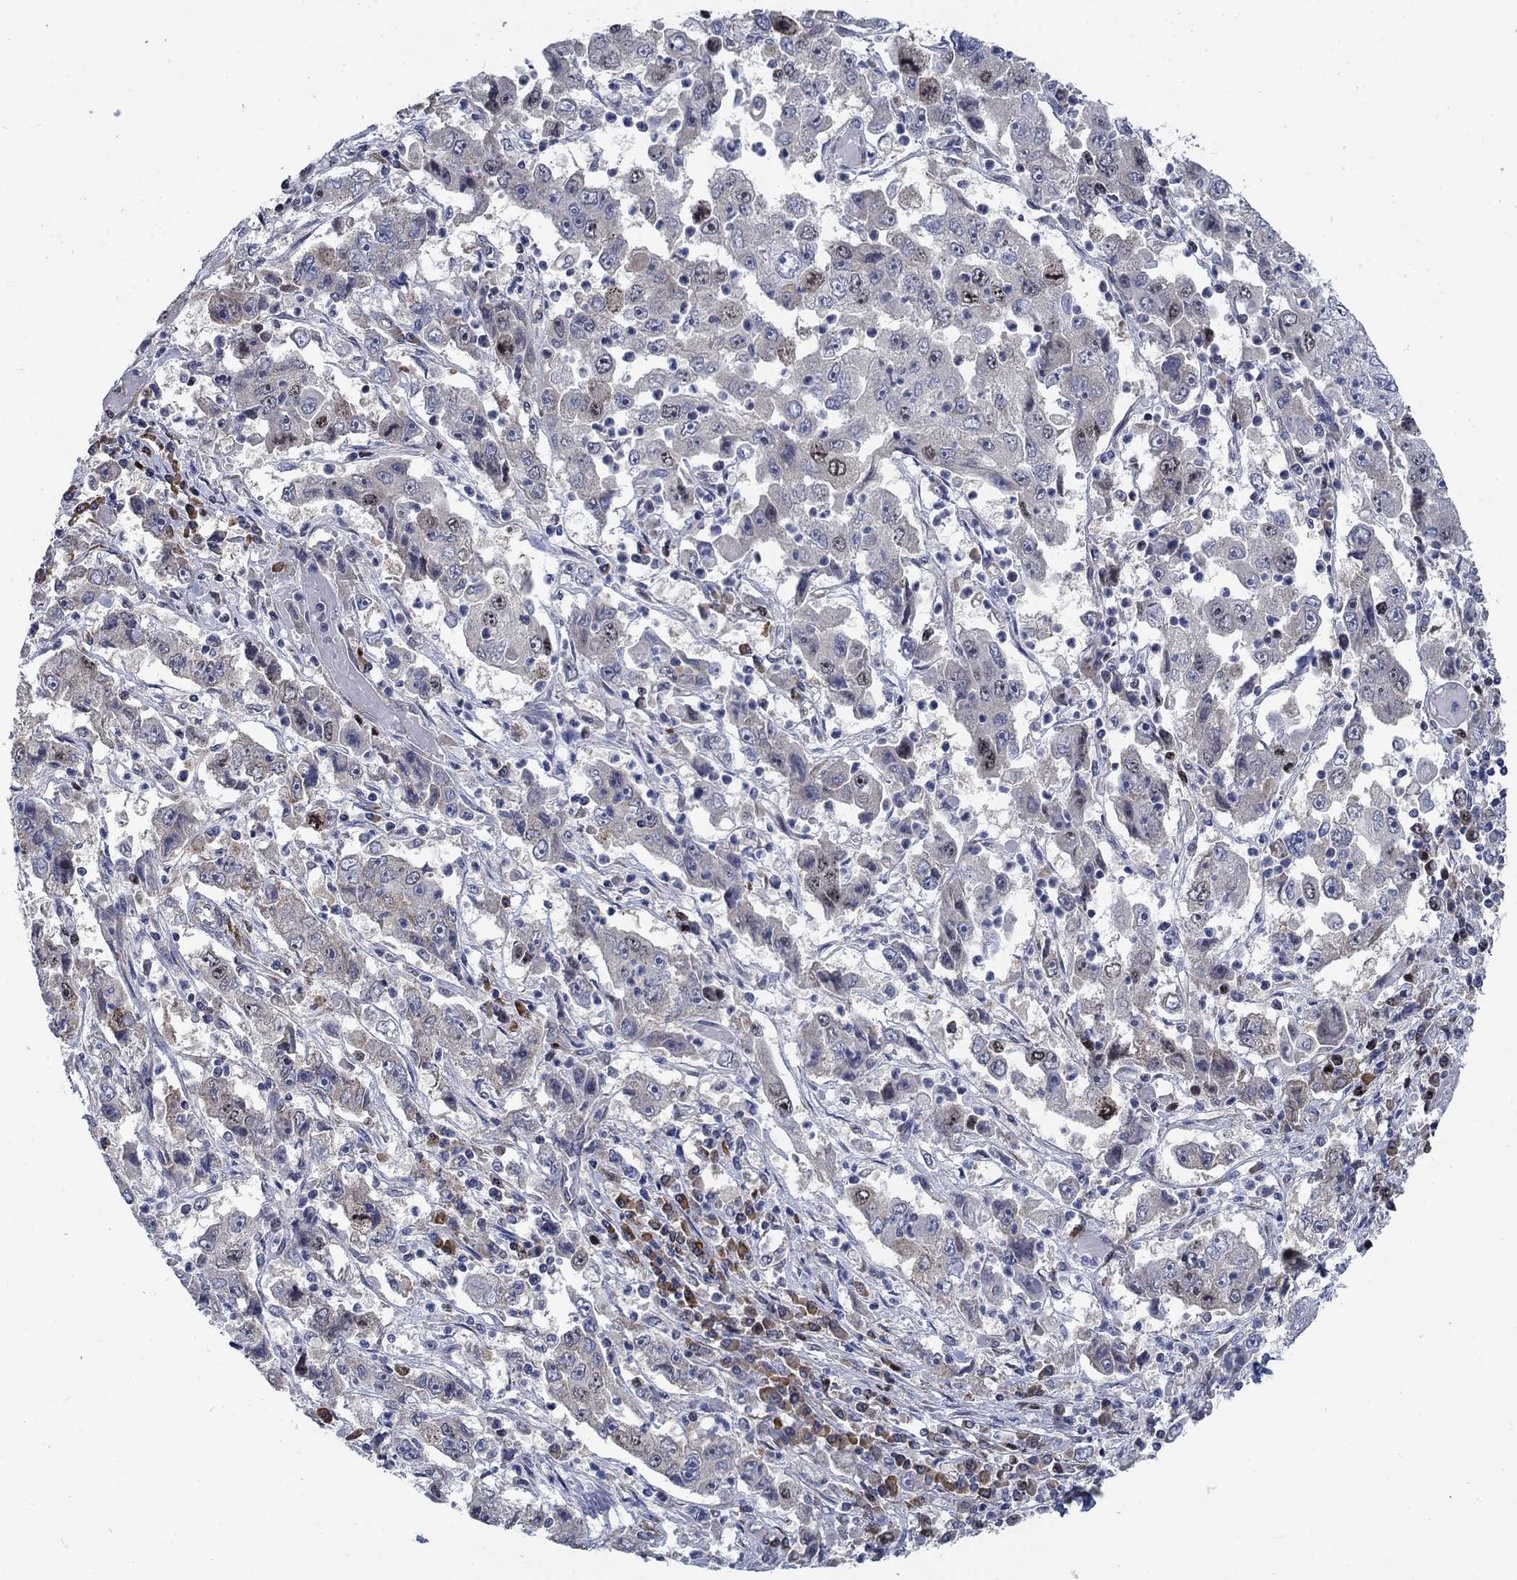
{"staining": {"intensity": "moderate", "quantity": "<25%", "location": "nuclear"}, "tissue": "cervical cancer", "cell_type": "Tumor cells", "image_type": "cancer", "snomed": [{"axis": "morphology", "description": "Squamous cell carcinoma, NOS"}, {"axis": "topography", "description": "Cervix"}], "caption": "Cervical cancer (squamous cell carcinoma) stained for a protein (brown) exhibits moderate nuclear positive staining in about <25% of tumor cells.", "gene": "MMP24", "patient": {"sex": "female", "age": 36}}